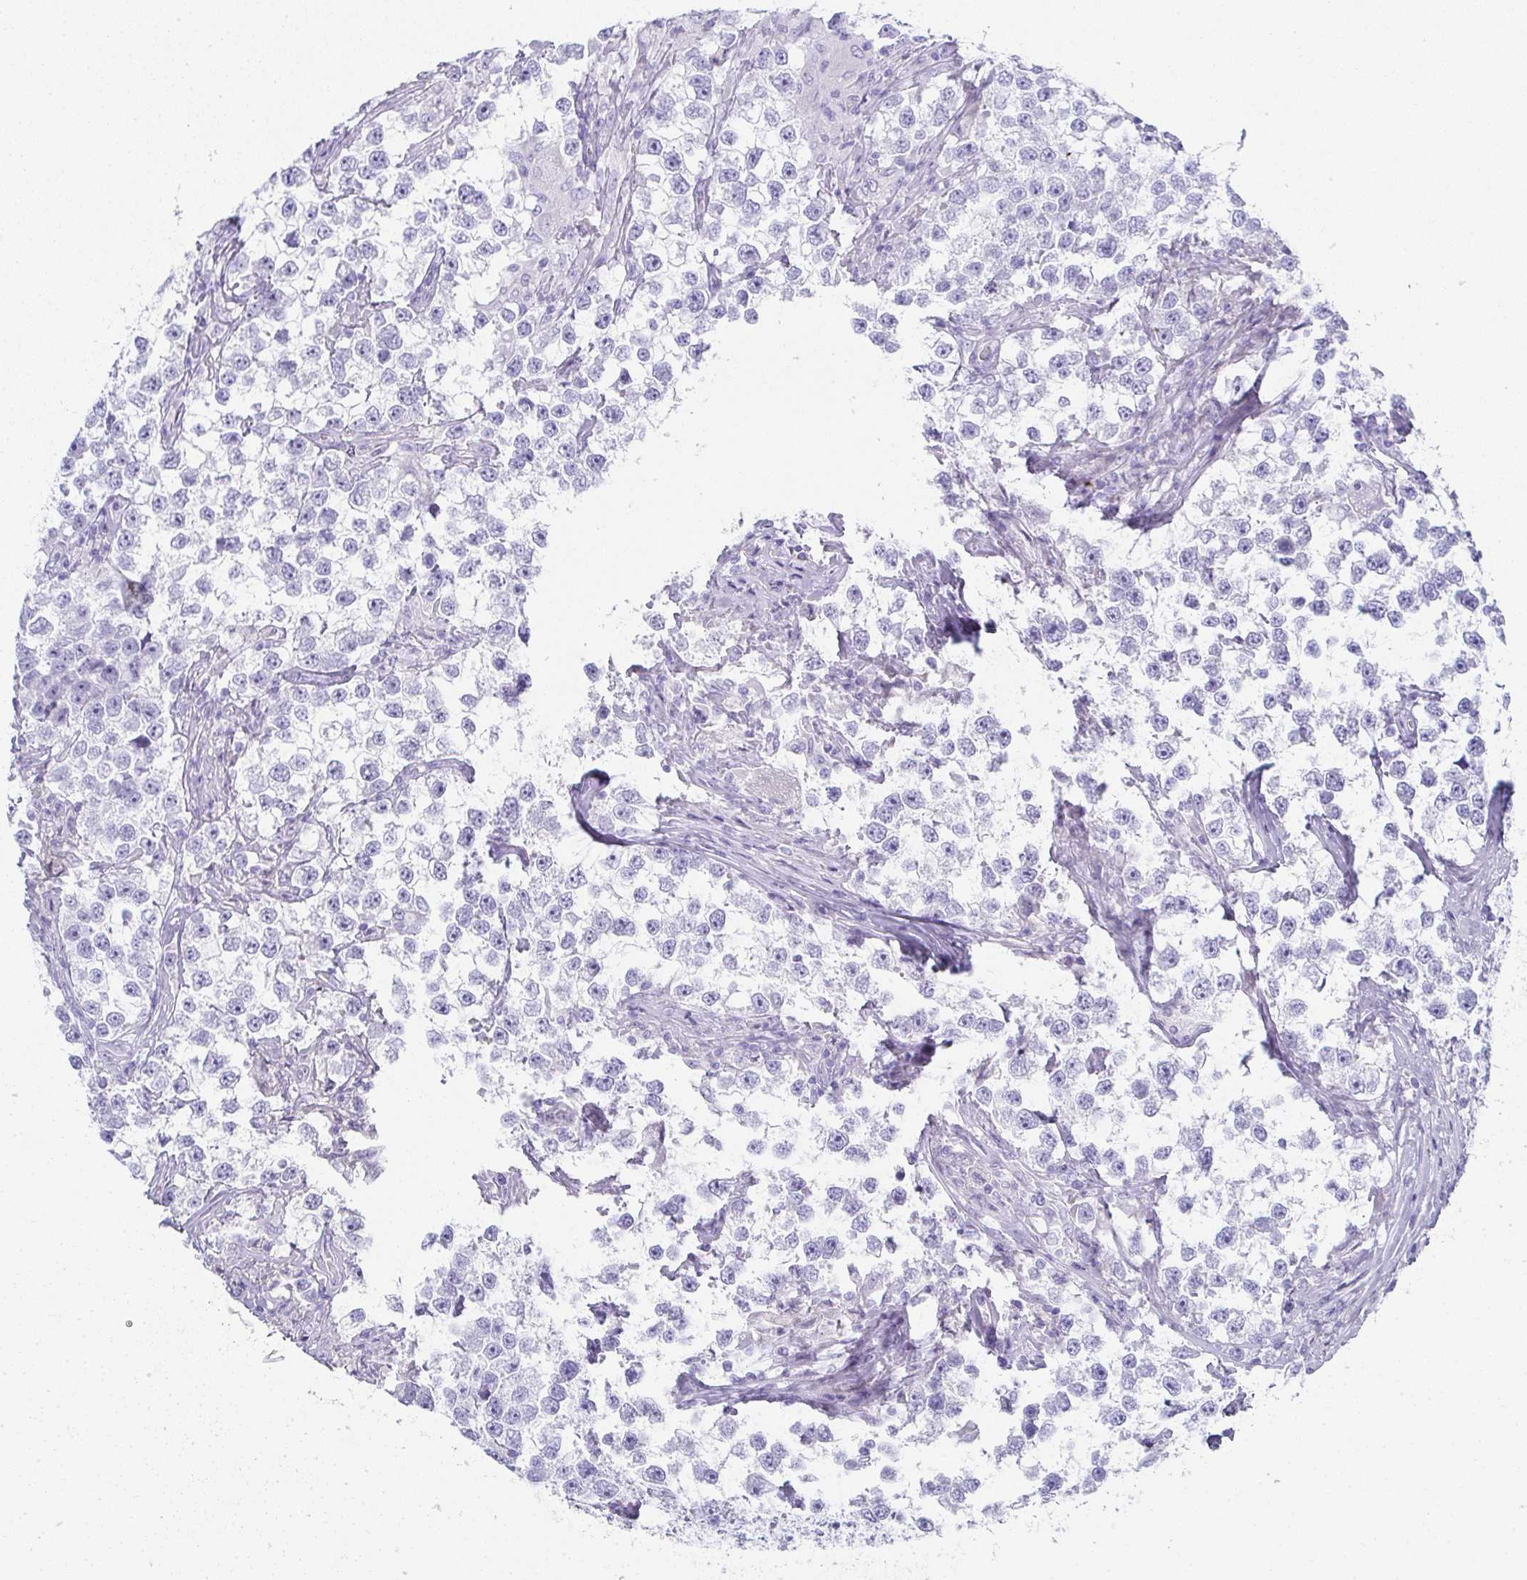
{"staining": {"intensity": "negative", "quantity": "none", "location": "none"}, "tissue": "testis cancer", "cell_type": "Tumor cells", "image_type": "cancer", "snomed": [{"axis": "morphology", "description": "Seminoma, NOS"}, {"axis": "topography", "description": "Testis"}], "caption": "The immunohistochemistry (IHC) histopathology image has no significant positivity in tumor cells of seminoma (testis) tissue.", "gene": "SYCP1", "patient": {"sex": "male", "age": 46}}